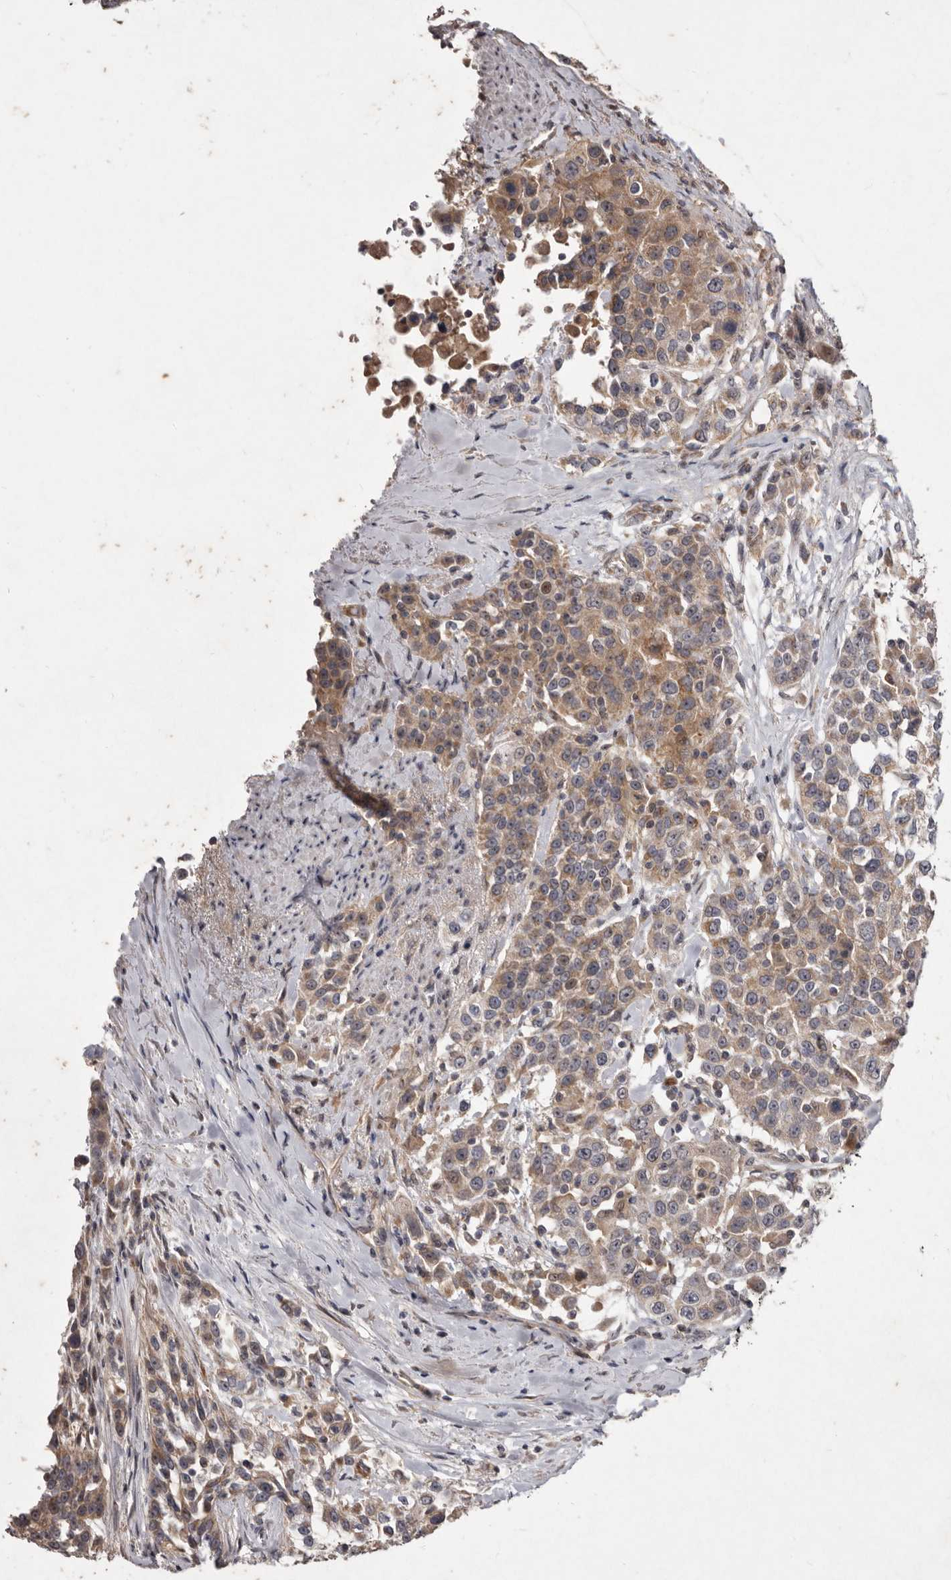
{"staining": {"intensity": "moderate", "quantity": ">75%", "location": "cytoplasmic/membranous"}, "tissue": "urothelial cancer", "cell_type": "Tumor cells", "image_type": "cancer", "snomed": [{"axis": "morphology", "description": "Urothelial carcinoma, High grade"}, {"axis": "topography", "description": "Urinary bladder"}], "caption": "The histopathology image demonstrates immunohistochemical staining of high-grade urothelial carcinoma. There is moderate cytoplasmic/membranous positivity is present in approximately >75% of tumor cells.", "gene": "FLAD1", "patient": {"sex": "female", "age": 80}}